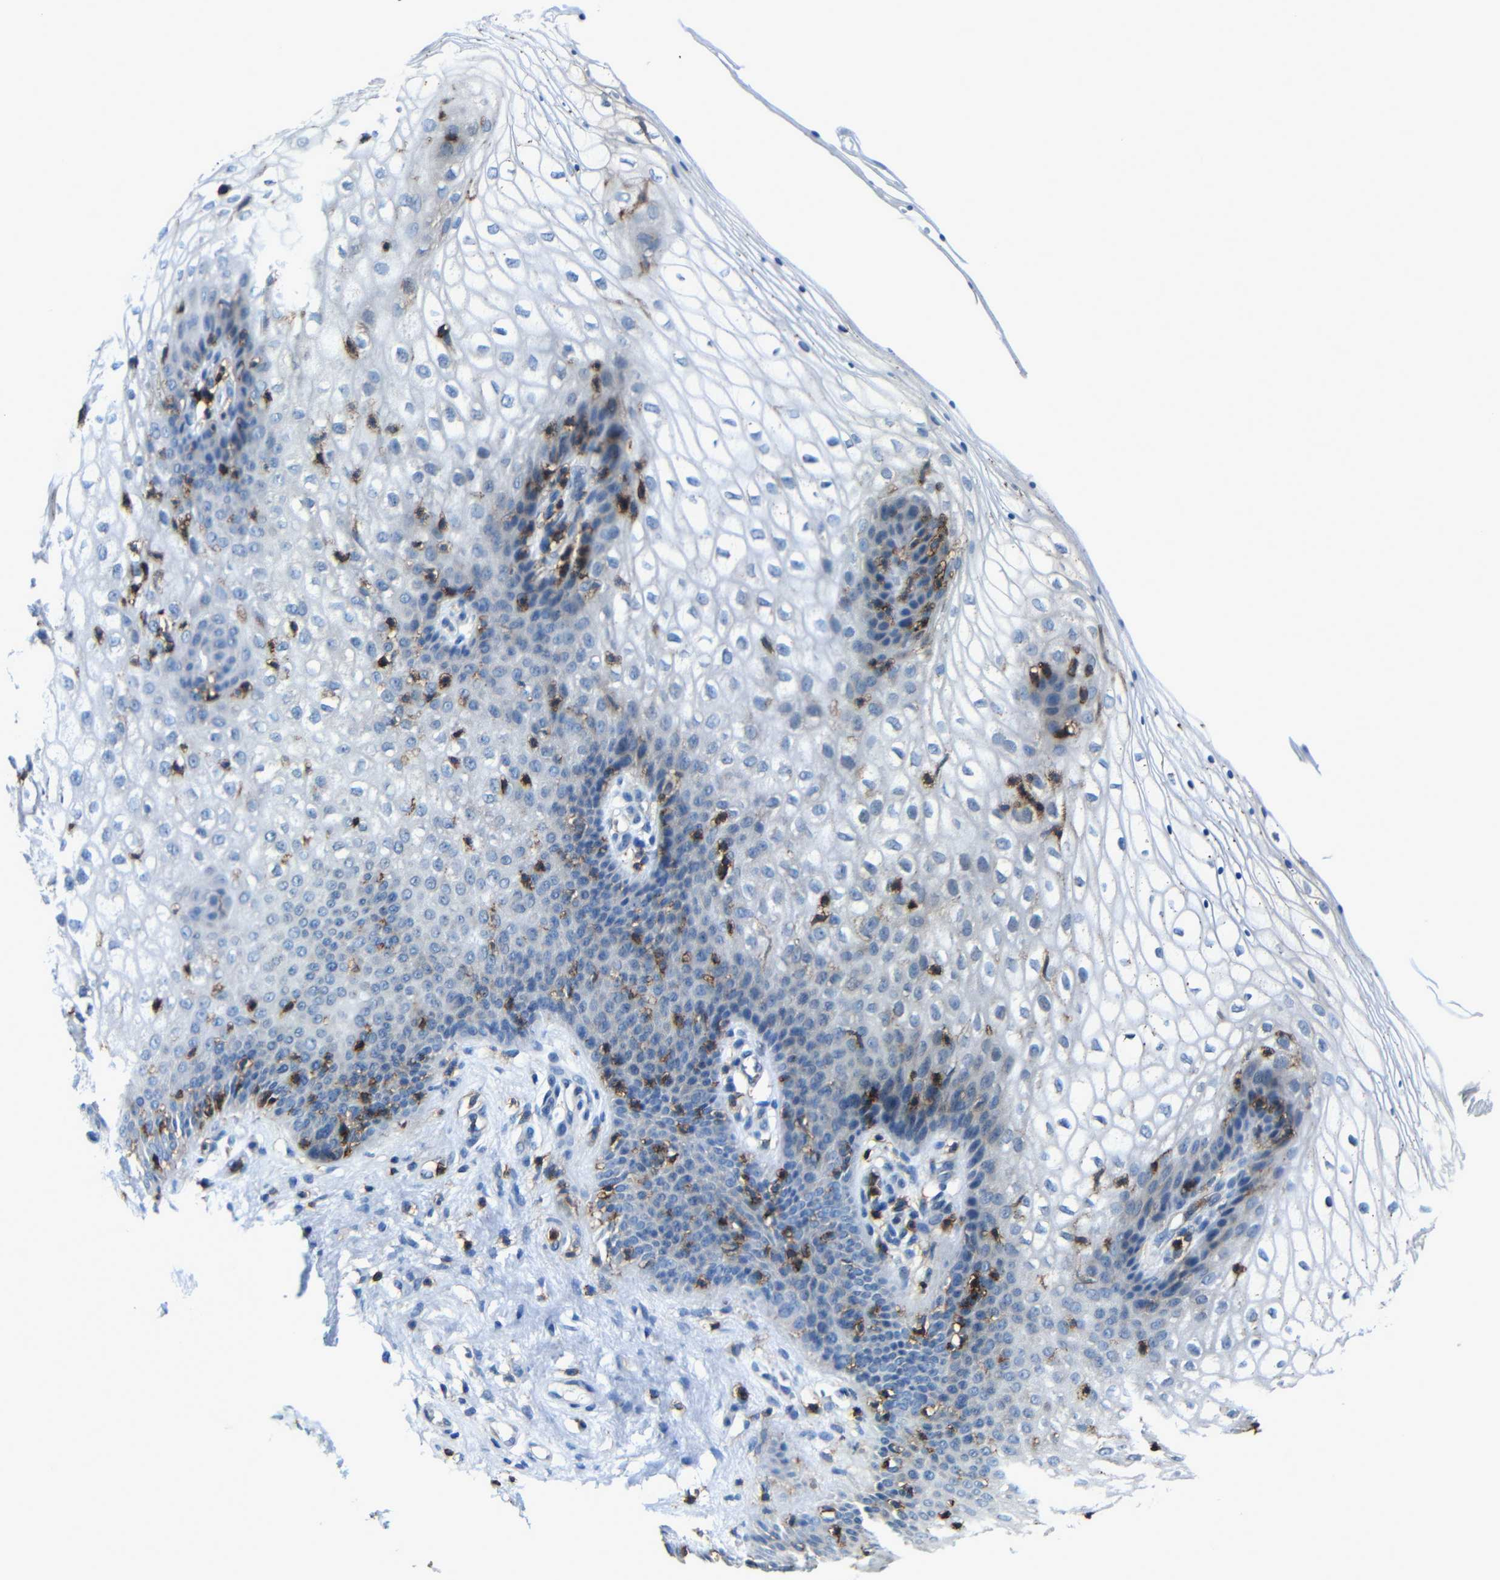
{"staining": {"intensity": "moderate", "quantity": "<25%", "location": "cytoplasmic/membranous"}, "tissue": "vagina", "cell_type": "Squamous epithelial cells", "image_type": "normal", "snomed": [{"axis": "morphology", "description": "Normal tissue, NOS"}, {"axis": "topography", "description": "Vagina"}], "caption": "Moderate cytoplasmic/membranous positivity is seen in approximately <25% of squamous epithelial cells in benign vagina.", "gene": "P2RY12", "patient": {"sex": "female", "age": 34}}